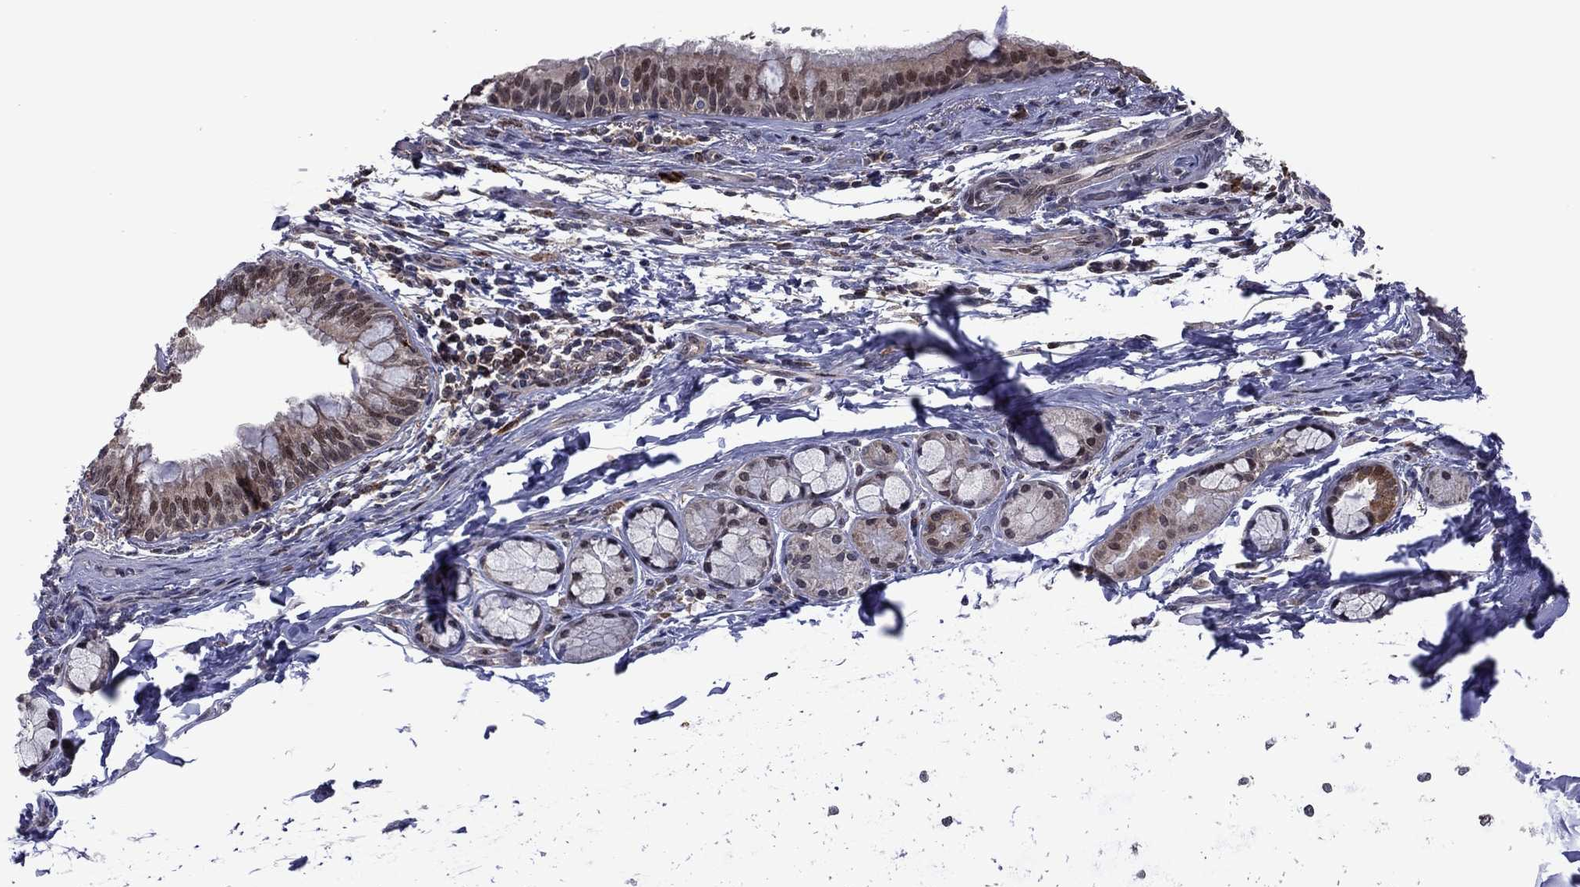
{"staining": {"intensity": "moderate", "quantity": ">75%", "location": "cytoplasmic/membranous"}, "tissue": "bronchus", "cell_type": "Respiratory epithelial cells", "image_type": "normal", "snomed": [{"axis": "morphology", "description": "Normal tissue, NOS"}, {"axis": "morphology", "description": "Squamous cell carcinoma, NOS"}, {"axis": "topography", "description": "Bronchus"}, {"axis": "topography", "description": "Lung"}], "caption": "Immunohistochemical staining of normal human bronchus reveals >75% levels of moderate cytoplasmic/membranous protein staining in approximately >75% of respiratory epithelial cells. (DAB IHC with brightfield microscopy, high magnification).", "gene": "GPAA1", "patient": {"sex": "male", "age": 69}}